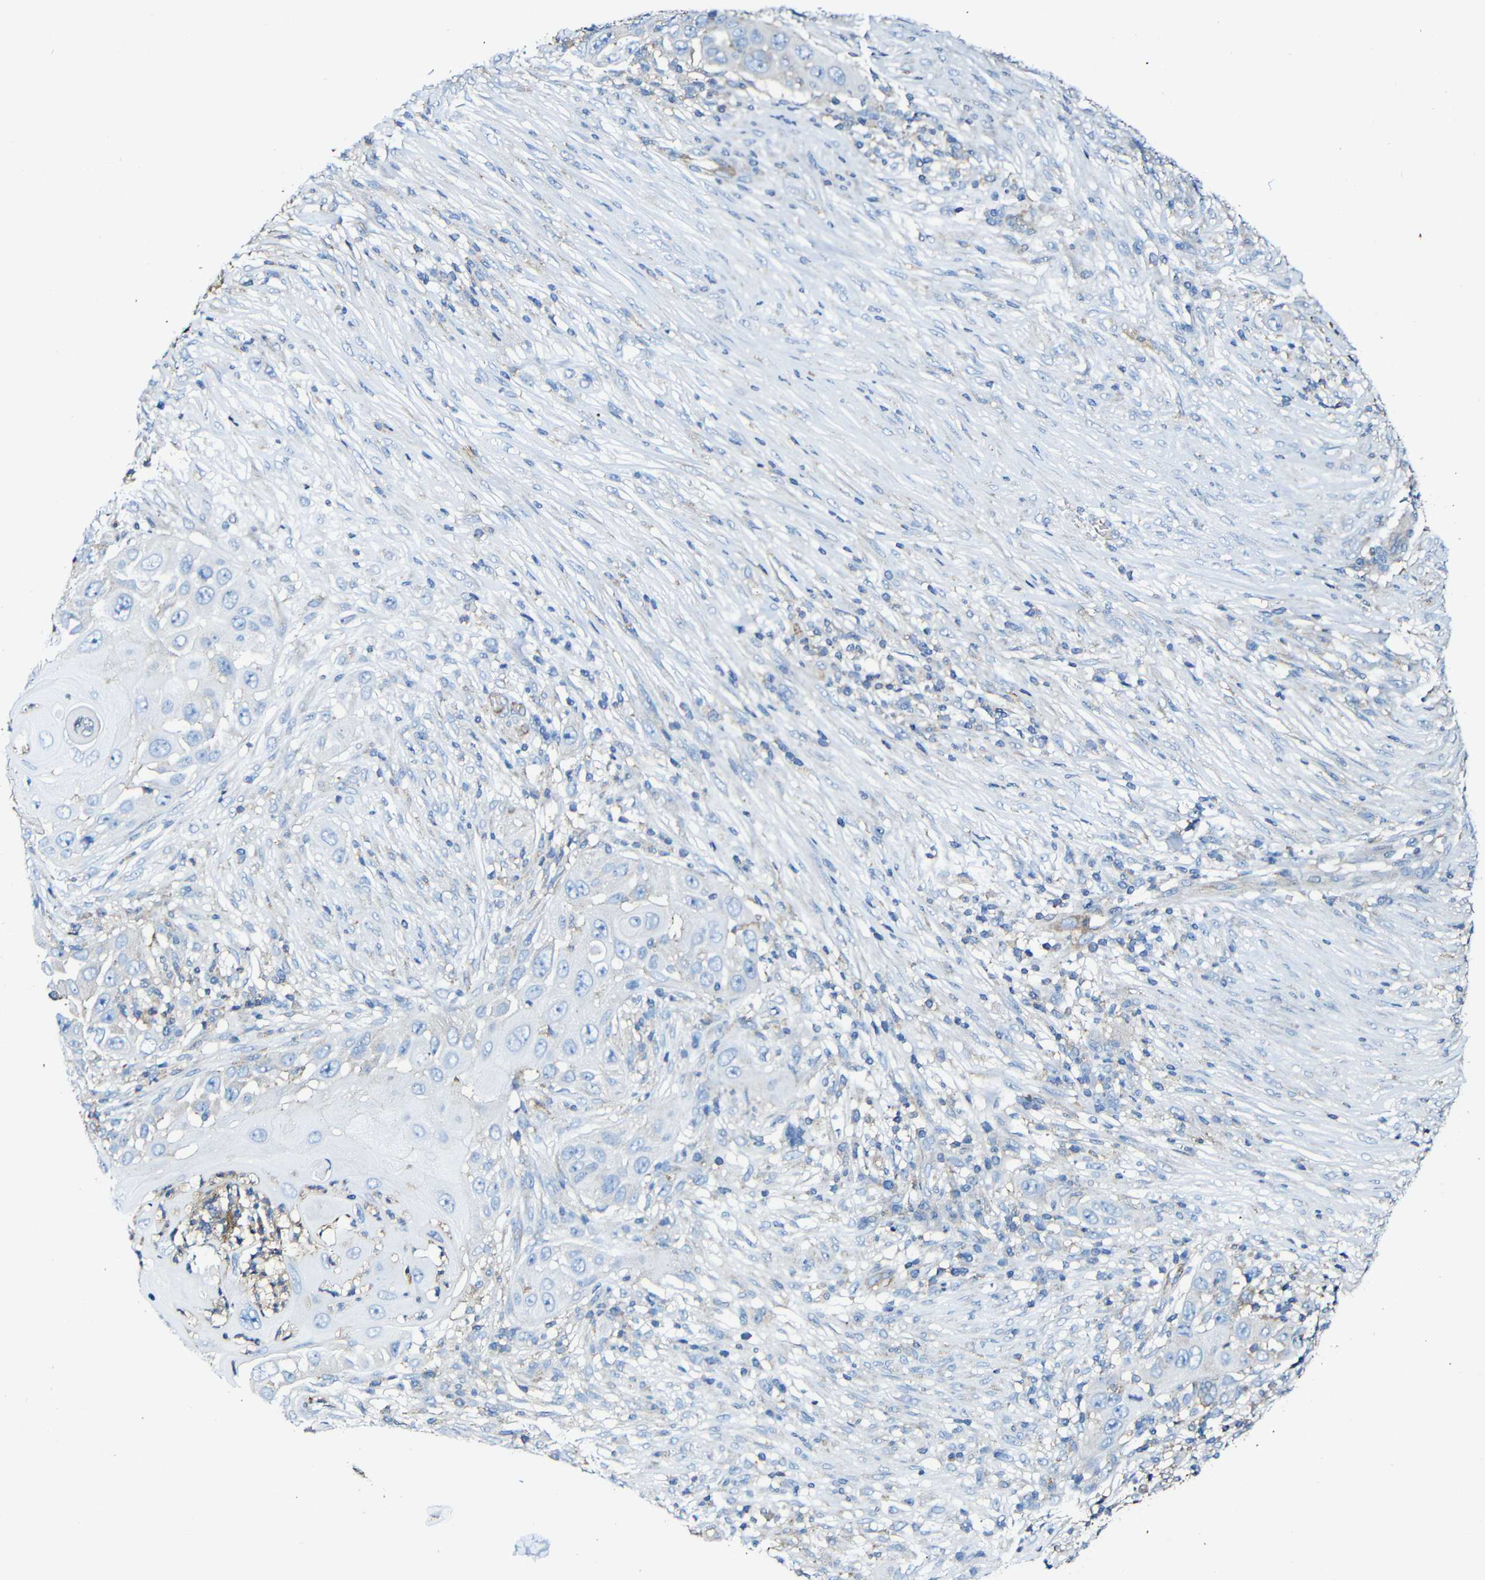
{"staining": {"intensity": "negative", "quantity": "none", "location": "none"}, "tissue": "skin cancer", "cell_type": "Tumor cells", "image_type": "cancer", "snomed": [{"axis": "morphology", "description": "Squamous cell carcinoma, NOS"}, {"axis": "topography", "description": "Skin"}], "caption": "Immunohistochemical staining of human squamous cell carcinoma (skin) demonstrates no significant expression in tumor cells.", "gene": "MSN", "patient": {"sex": "female", "age": 44}}